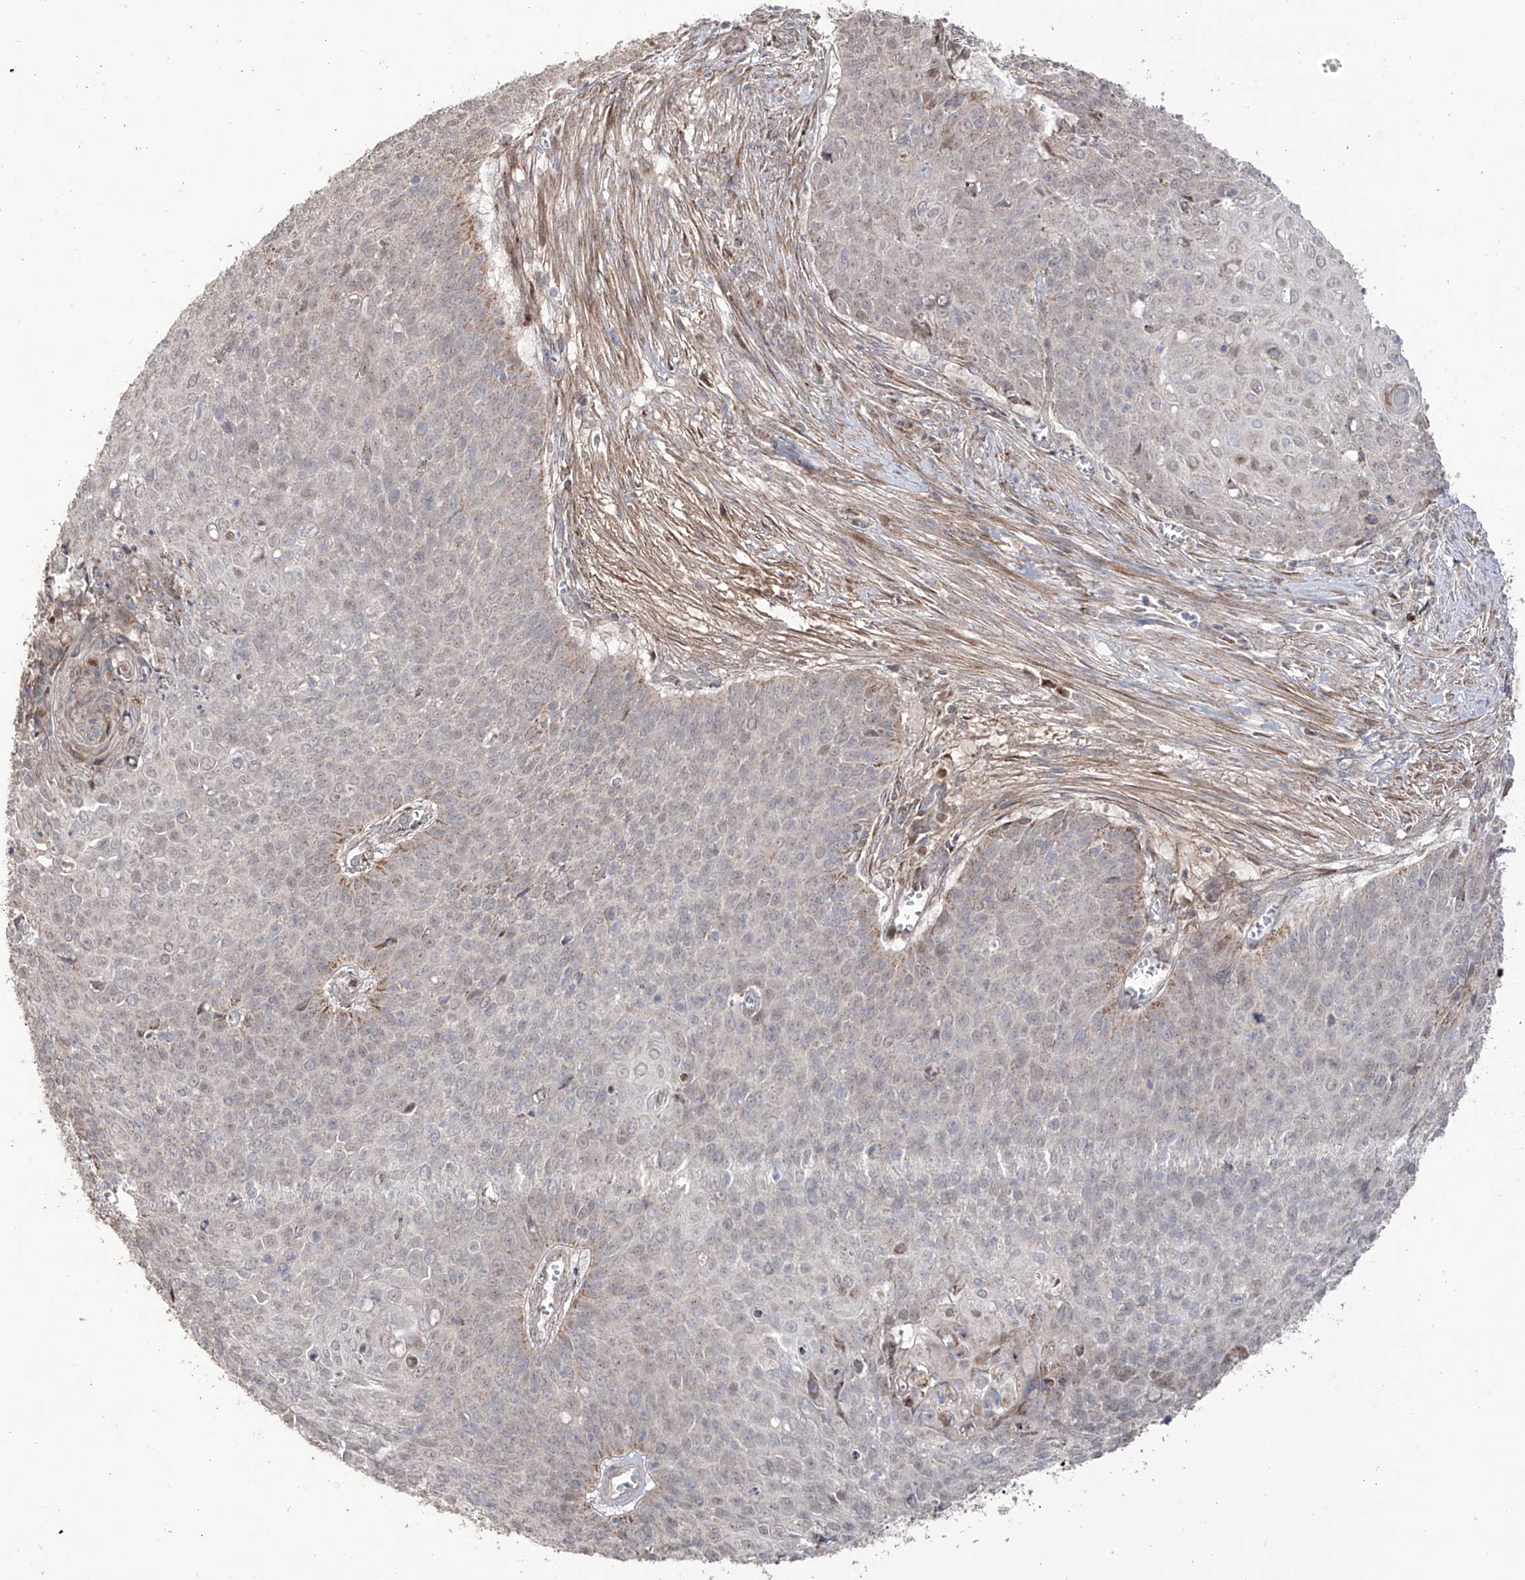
{"staining": {"intensity": "weak", "quantity": "<25%", "location": "cytoplasmic/membranous"}, "tissue": "cervical cancer", "cell_type": "Tumor cells", "image_type": "cancer", "snomed": [{"axis": "morphology", "description": "Squamous cell carcinoma, NOS"}, {"axis": "topography", "description": "Cervix"}], "caption": "Image shows no protein positivity in tumor cells of cervical squamous cell carcinoma tissue.", "gene": "YKT6", "patient": {"sex": "female", "age": 39}}